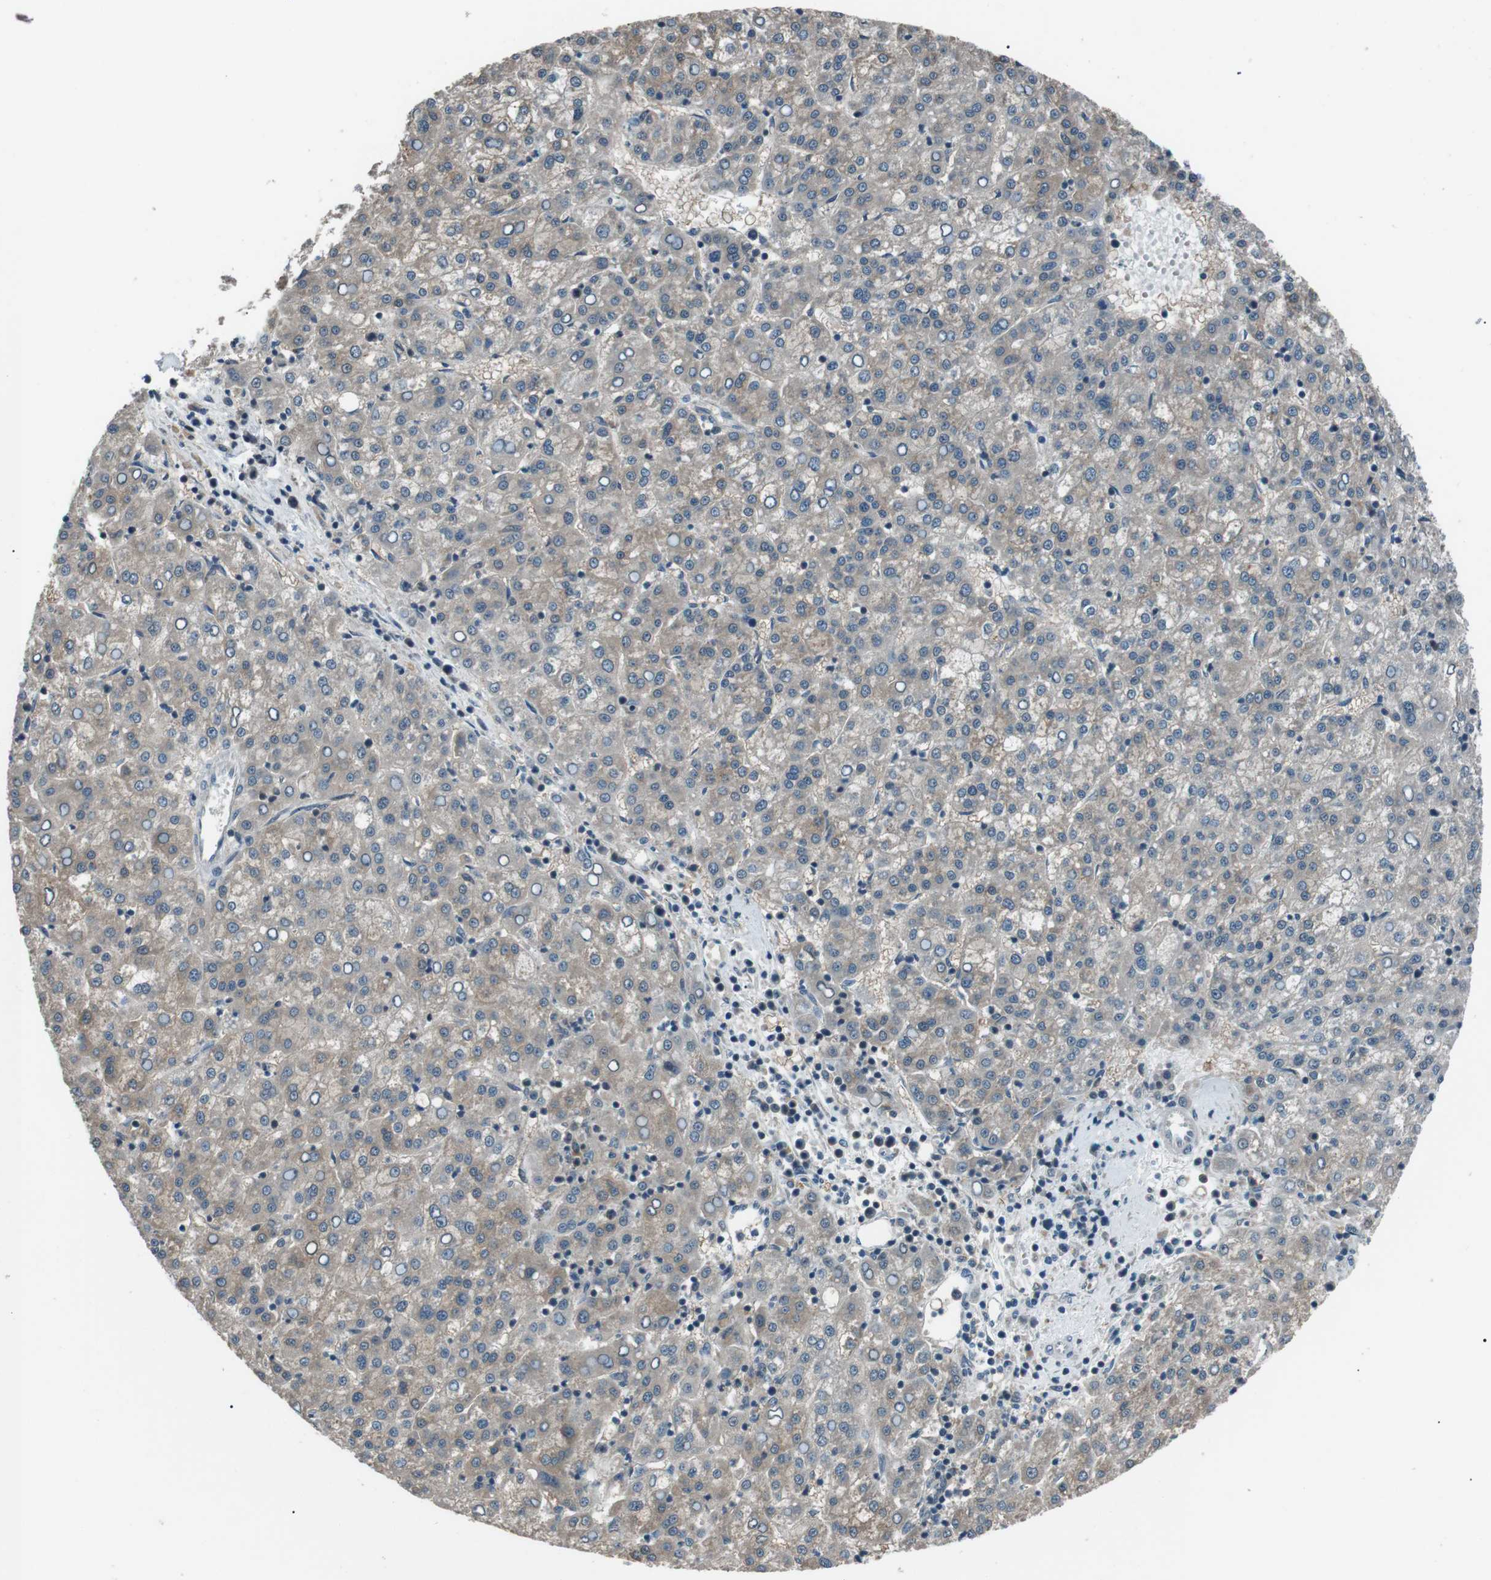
{"staining": {"intensity": "weak", "quantity": "25%-75%", "location": "cytoplasmic/membranous"}, "tissue": "liver cancer", "cell_type": "Tumor cells", "image_type": "cancer", "snomed": [{"axis": "morphology", "description": "Carcinoma, Hepatocellular, NOS"}, {"axis": "topography", "description": "Liver"}], "caption": "The immunohistochemical stain highlights weak cytoplasmic/membranous positivity in tumor cells of liver cancer (hepatocellular carcinoma) tissue.", "gene": "LRIG2", "patient": {"sex": "female", "age": 58}}